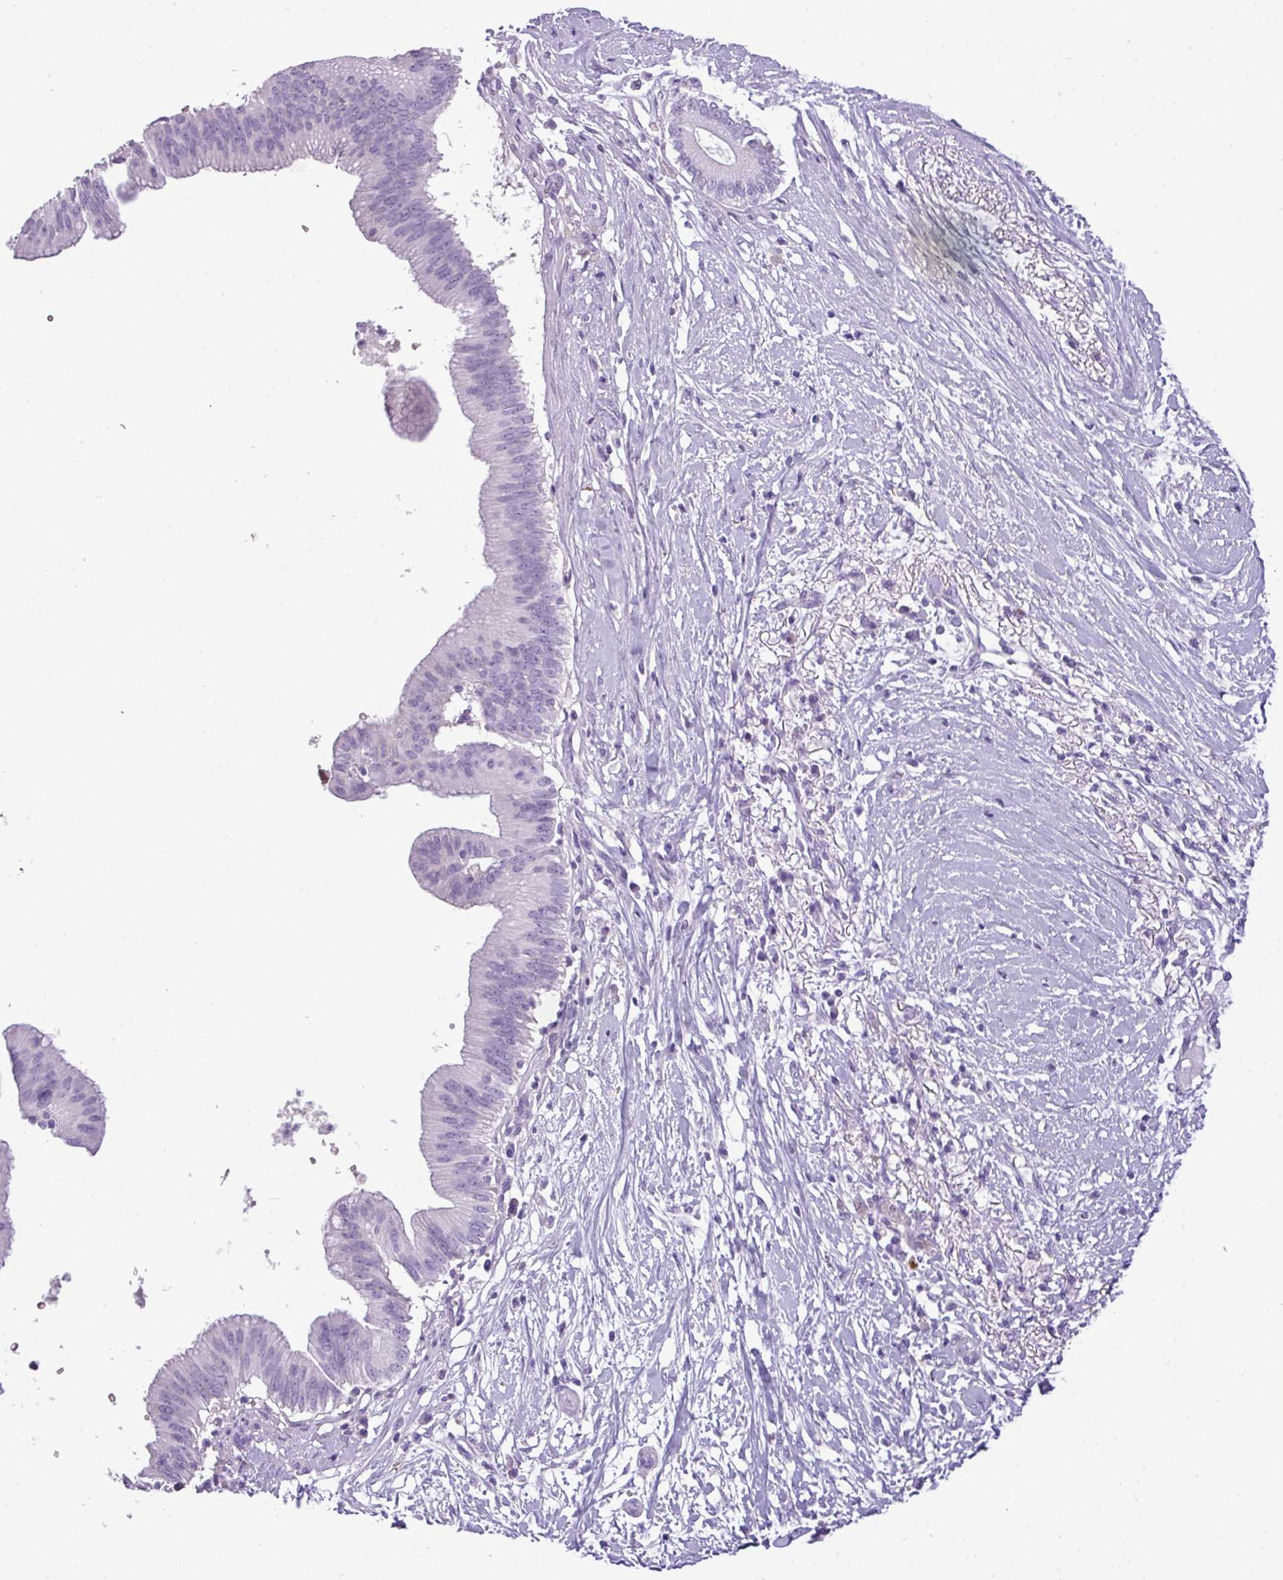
{"staining": {"intensity": "negative", "quantity": "none", "location": "none"}, "tissue": "pancreatic cancer", "cell_type": "Tumor cells", "image_type": "cancer", "snomed": [{"axis": "morphology", "description": "Adenocarcinoma, NOS"}, {"axis": "topography", "description": "Pancreas"}], "caption": "Immunohistochemistry of adenocarcinoma (pancreatic) reveals no positivity in tumor cells.", "gene": "RBMXL2", "patient": {"sex": "male", "age": 68}}